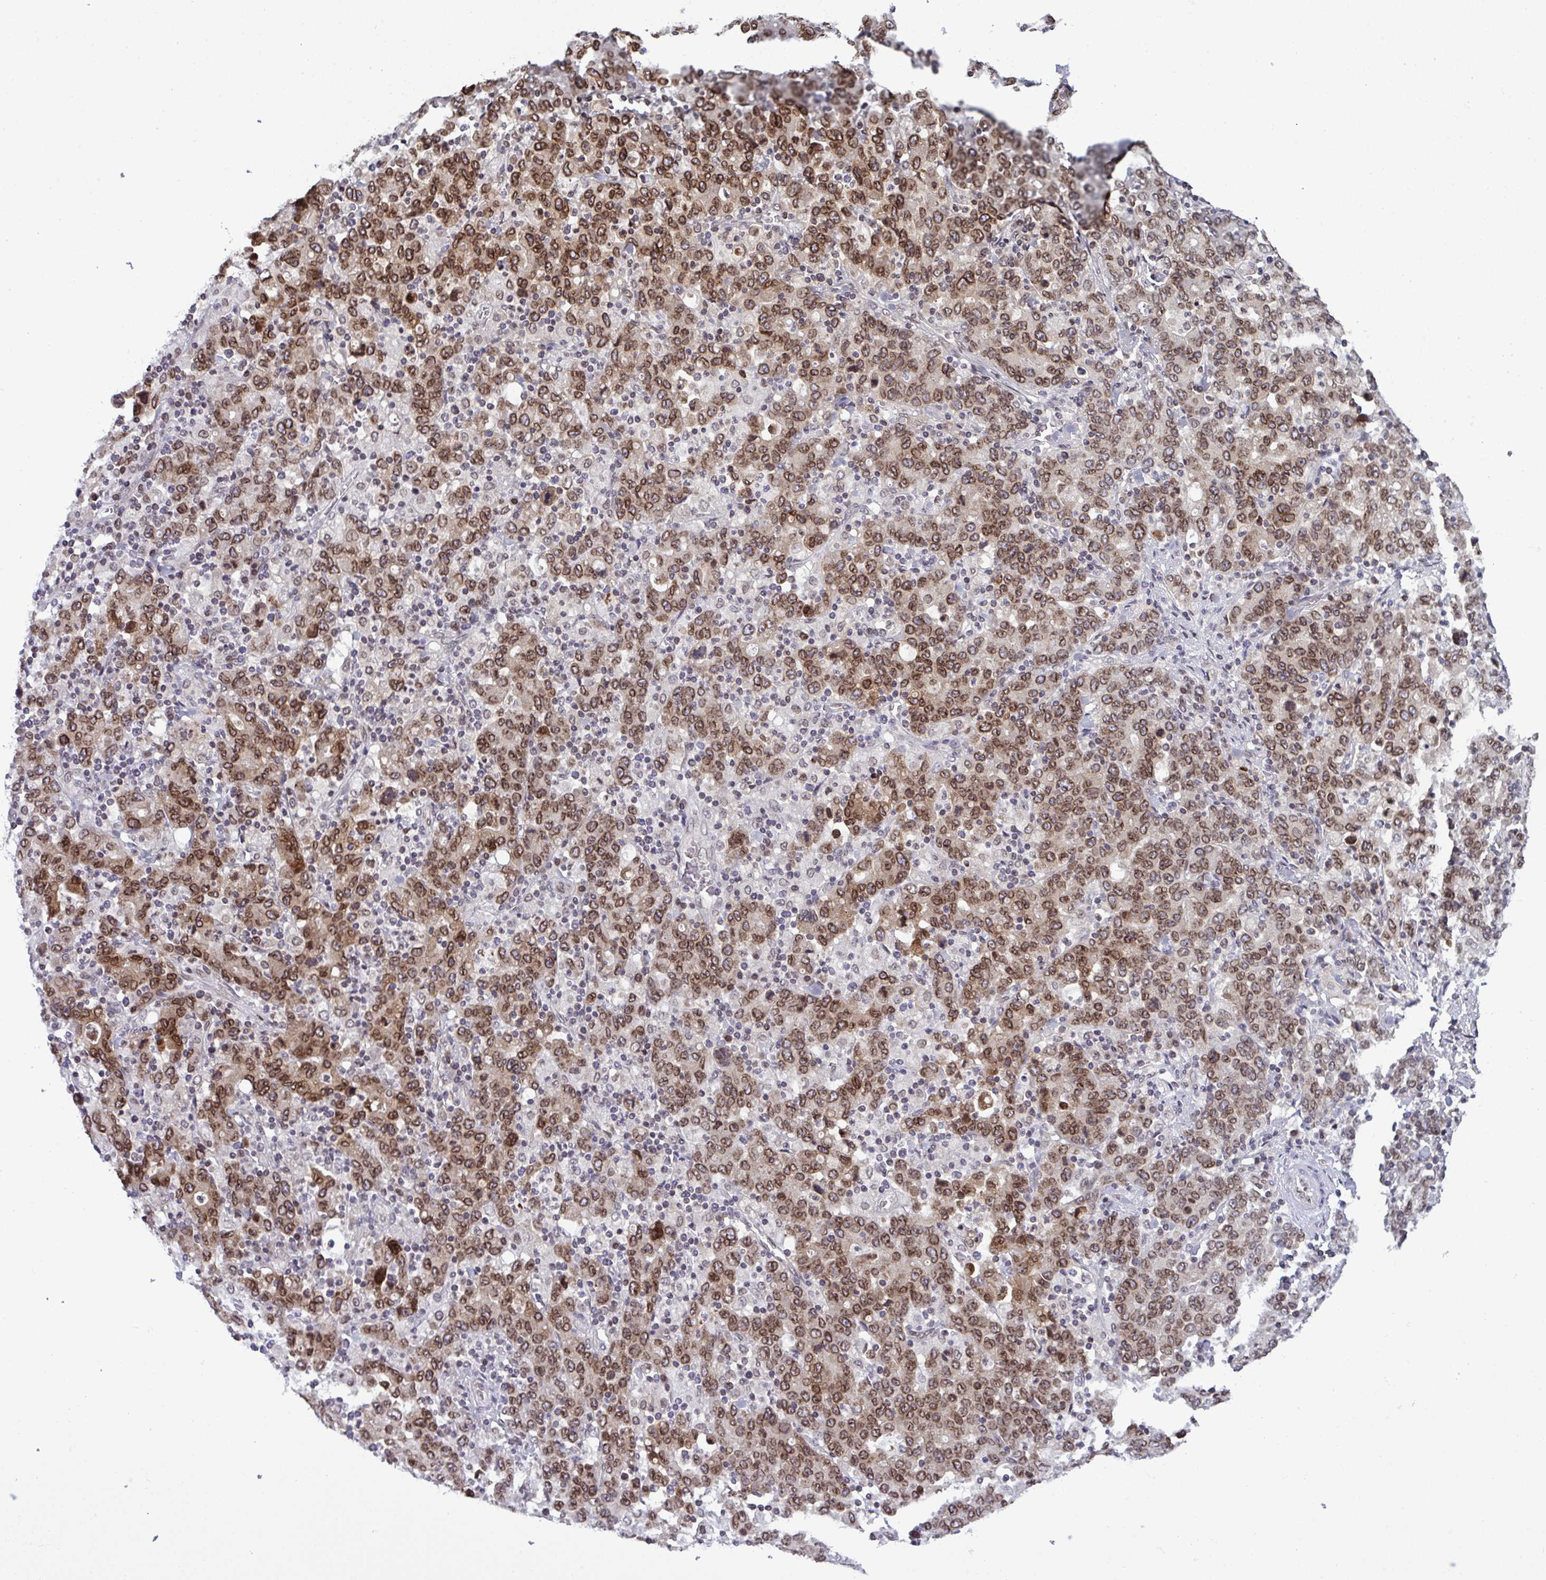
{"staining": {"intensity": "moderate", "quantity": ">75%", "location": "cytoplasmic/membranous,nuclear"}, "tissue": "stomach cancer", "cell_type": "Tumor cells", "image_type": "cancer", "snomed": [{"axis": "morphology", "description": "Adenocarcinoma, NOS"}, {"axis": "topography", "description": "Stomach, upper"}], "caption": "The immunohistochemical stain shows moderate cytoplasmic/membranous and nuclear staining in tumor cells of adenocarcinoma (stomach) tissue.", "gene": "RANBP2", "patient": {"sex": "male", "age": 69}}